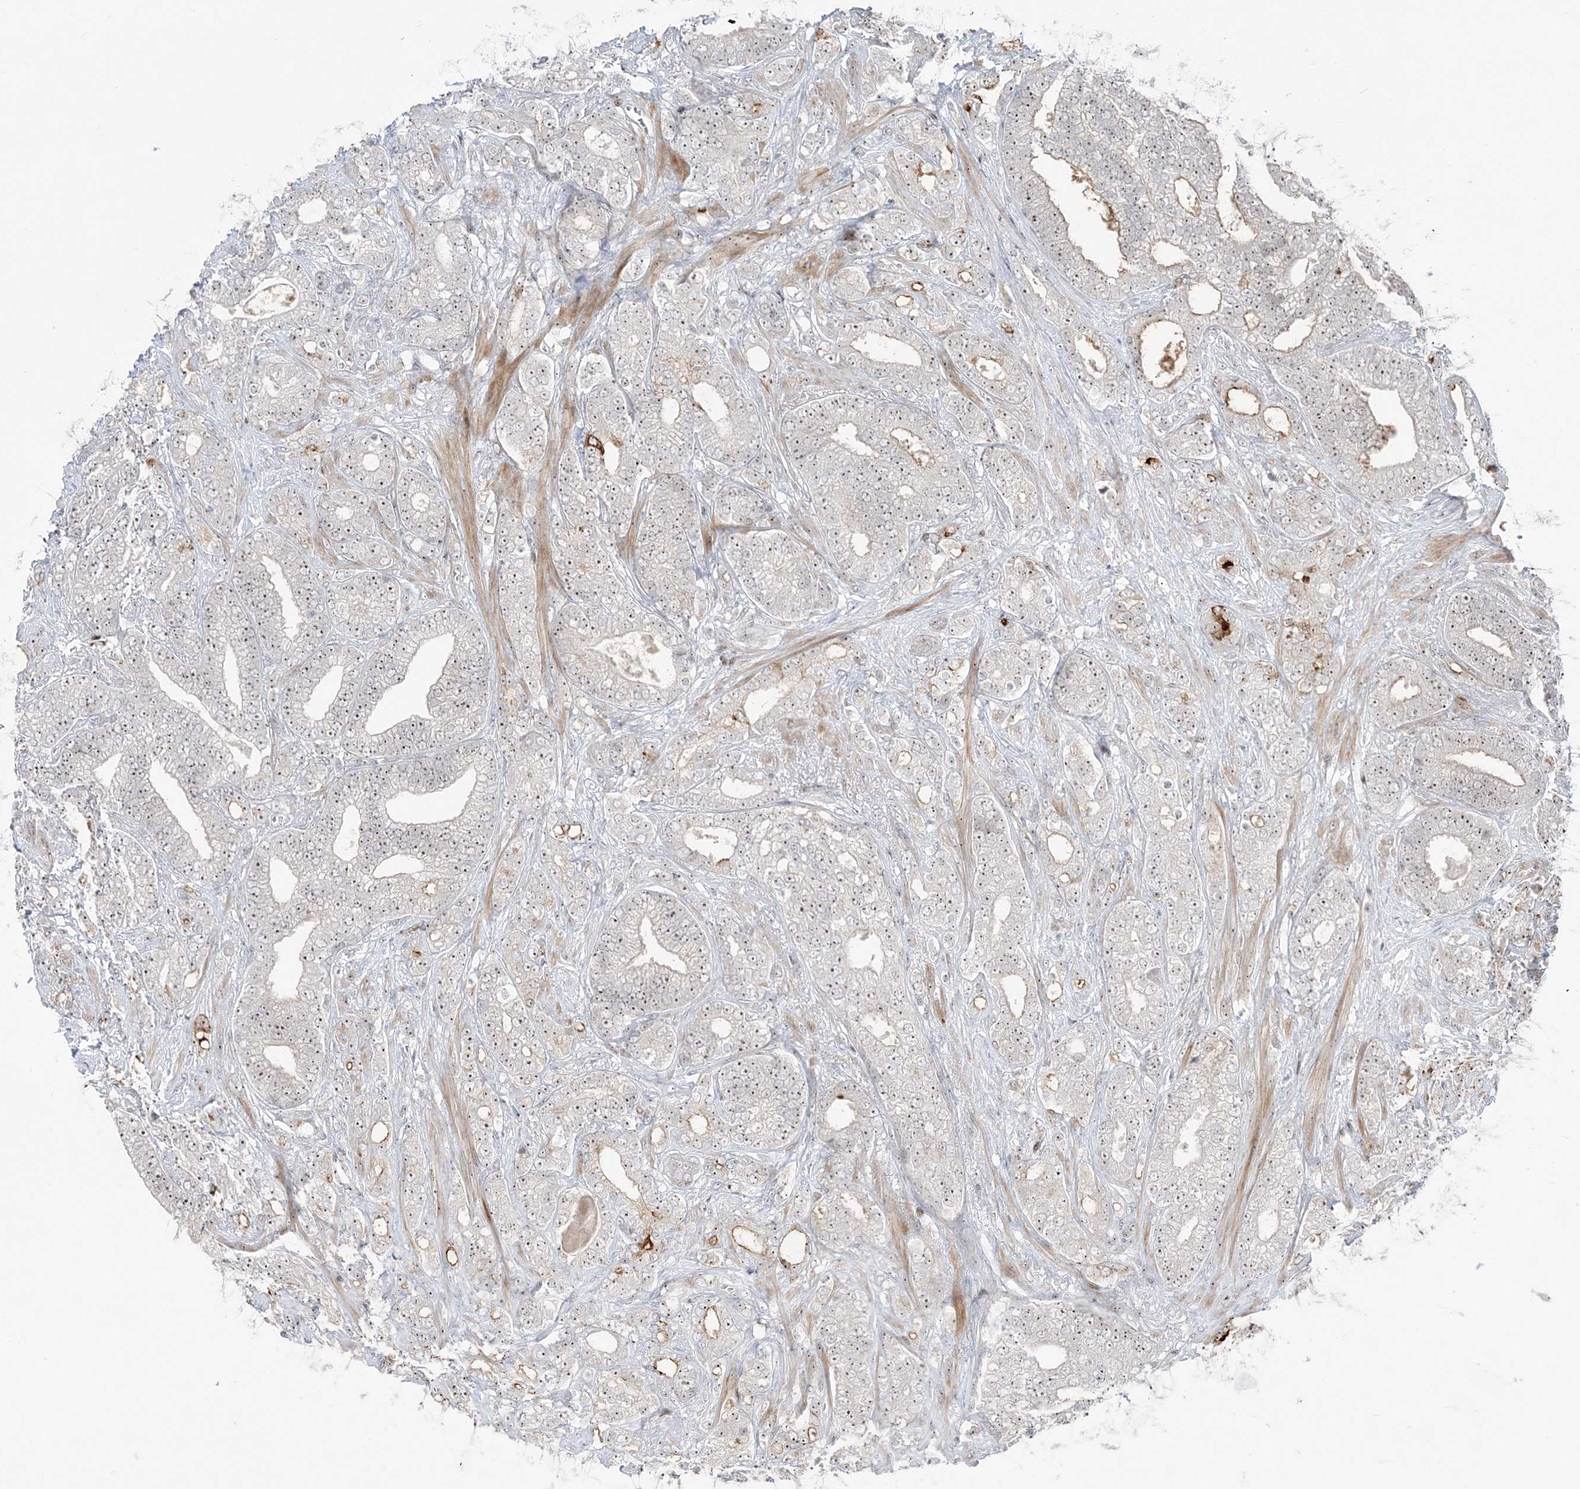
{"staining": {"intensity": "moderate", "quantity": "25%-75%", "location": "nuclear"}, "tissue": "prostate cancer", "cell_type": "Tumor cells", "image_type": "cancer", "snomed": [{"axis": "morphology", "description": "Adenocarcinoma, High grade"}, {"axis": "topography", "description": "Prostate and seminal vesicle, NOS"}], "caption": "This histopathology image shows immunohistochemistry (IHC) staining of prostate adenocarcinoma (high-grade), with medium moderate nuclear staining in approximately 25%-75% of tumor cells.", "gene": "SH3BP4", "patient": {"sex": "male", "age": 67}}